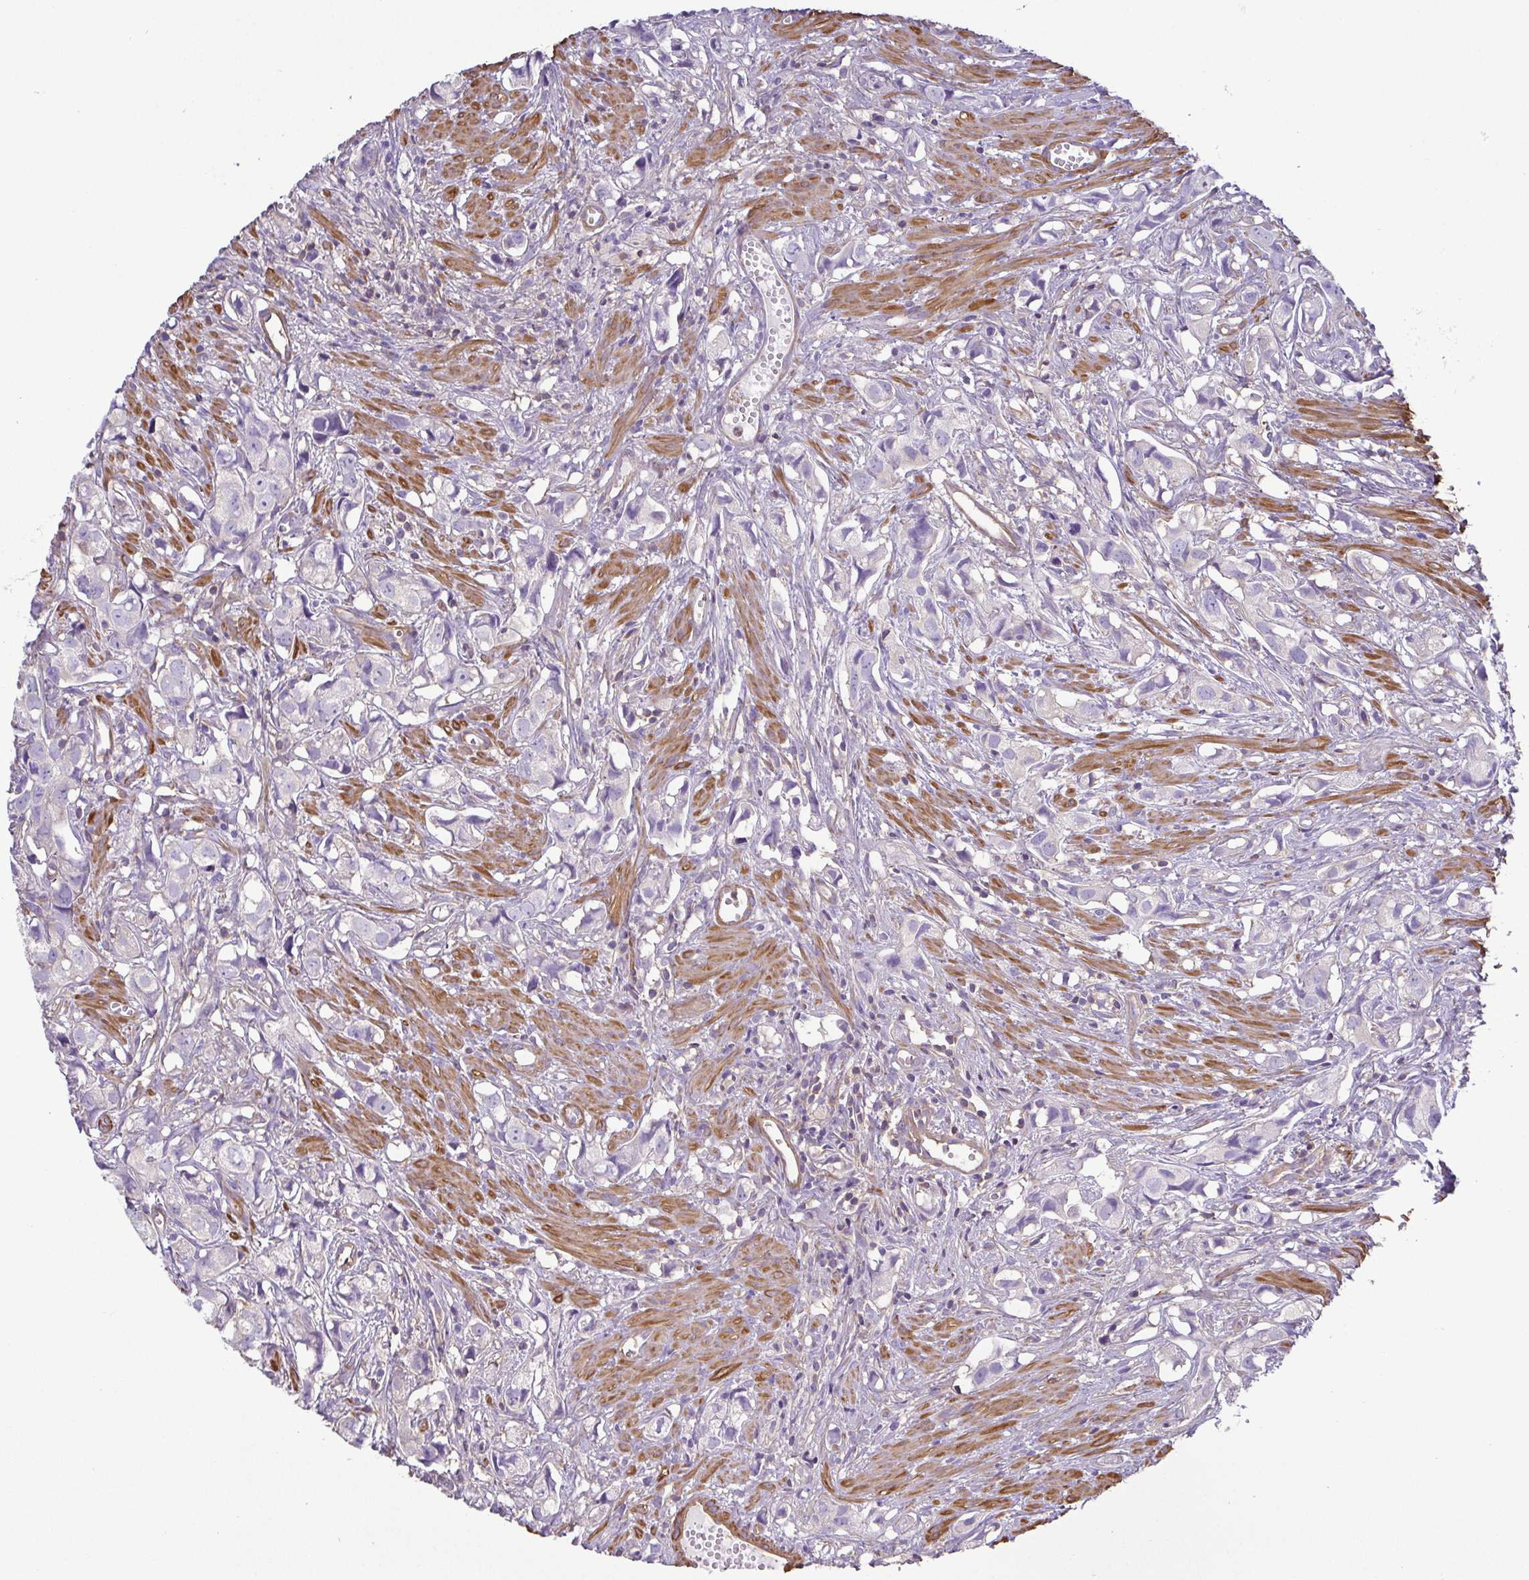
{"staining": {"intensity": "negative", "quantity": "none", "location": "none"}, "tissue": "prostate cancer", "cell_type": "Tumor cells", "image_type": "cancer", "snomed": [{"axis": "morphology", "description": "Adenocarcinoma, High grade"}, {"axis": "topography", "description": "Prostate"}], "caption": "Protein analysis of prostate cancer shows no significant expression in tumor cells.", "gene": "MYL6", "patient": {"sex": "male", "age": 58}}